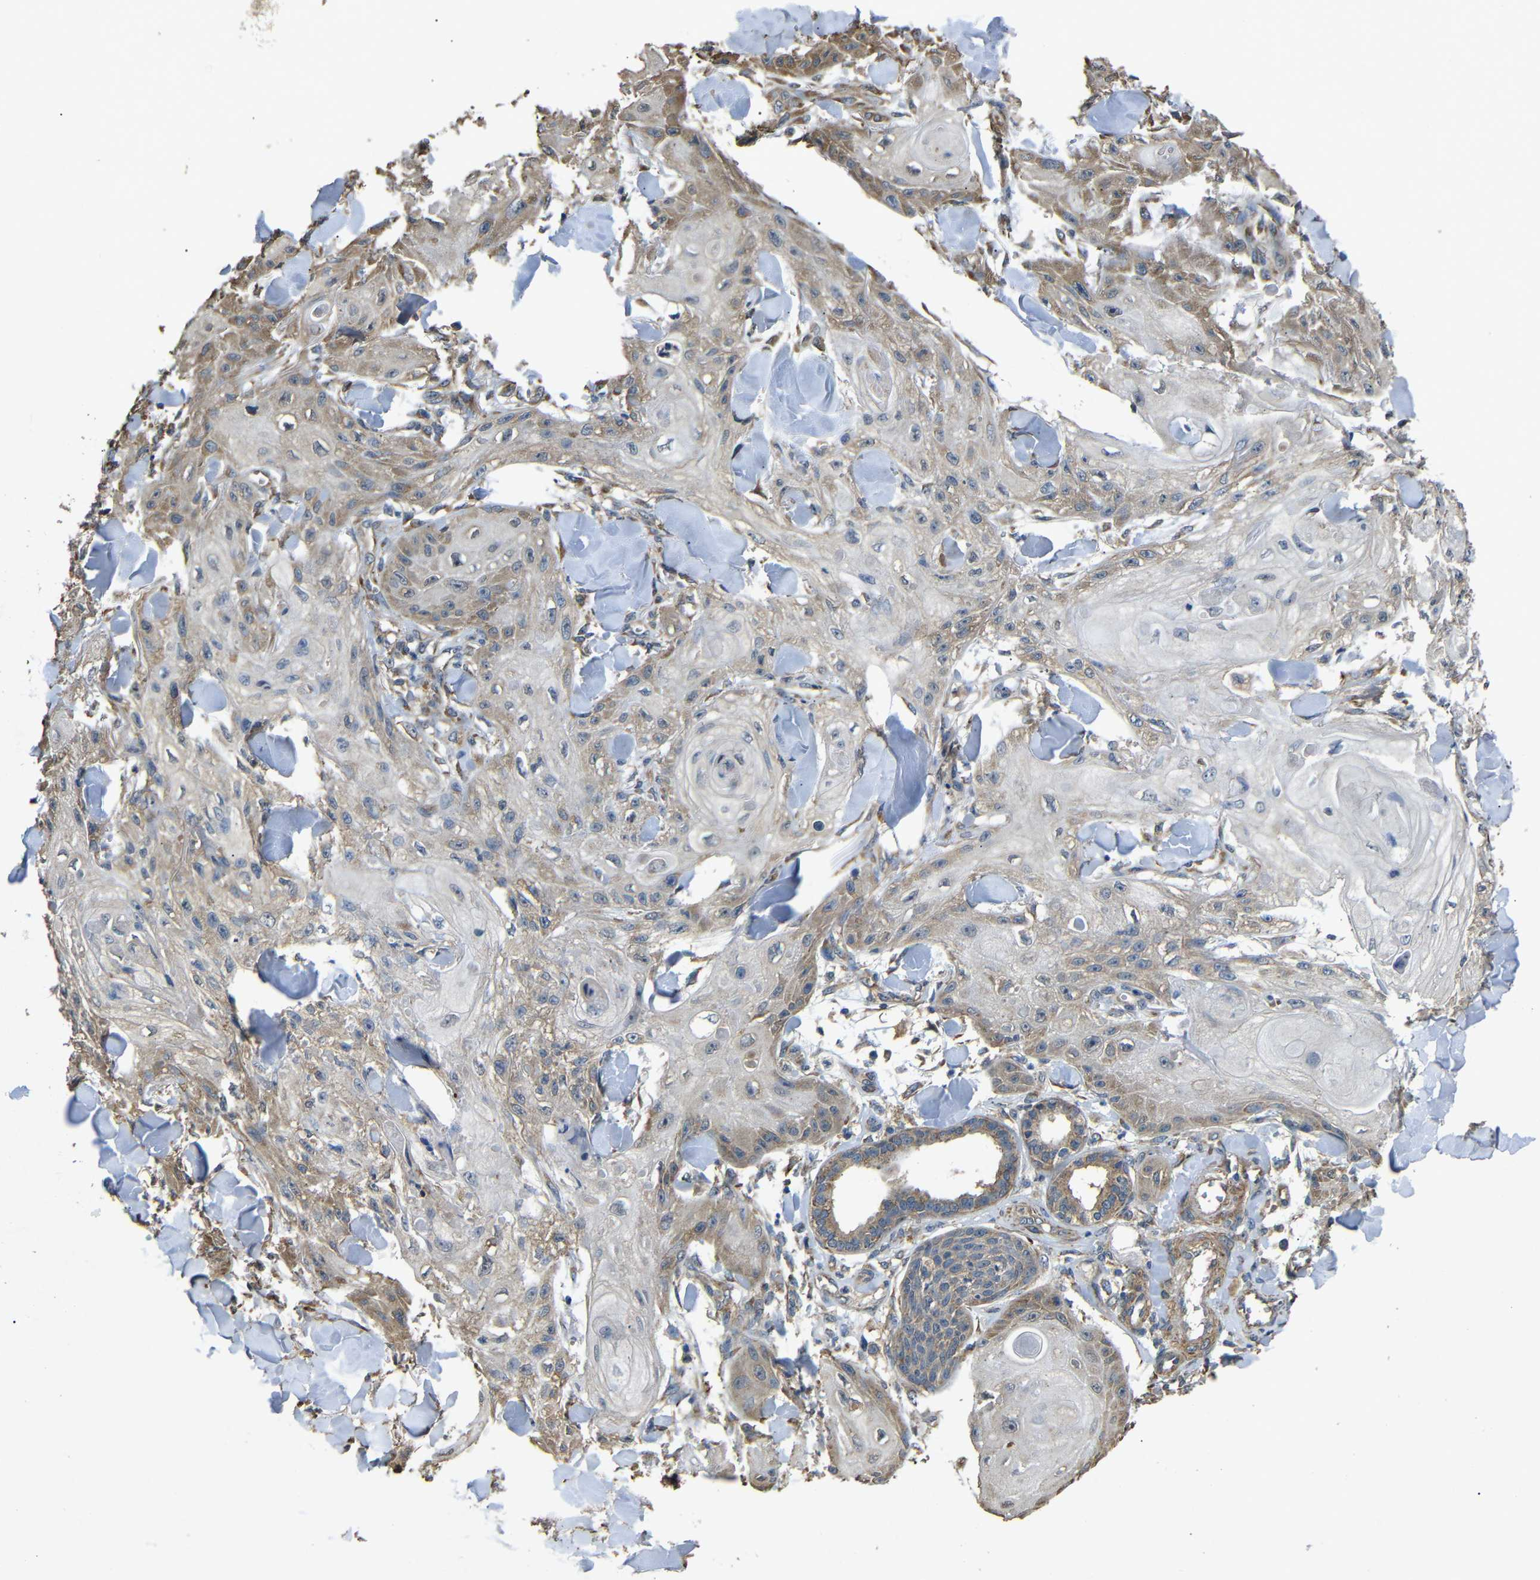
{"staining": {"intensity": "weak", "quantity": "<25%", "location": "cytoplasmic/membranous"}, "tissue": "skin cancer", "cell_type": "Tumor cells", "image_type": "cancer", "snomed": [{"axis": "morphology", "description": "Squamous cell carcinoma, NOS"}, {"axis": "topography", "description": "Skin"}], "caption": "Immunohistochemical staining of skin cancer (squamous cell carcinoma) shows no significant positivity in tumor cells. (DAB (3,3'-diaminobenzidine) IHC visualized using brightfield microscopy, high magnification).", "gene": "BNIP3", "patient": {"sex": "male", "age": 74}}